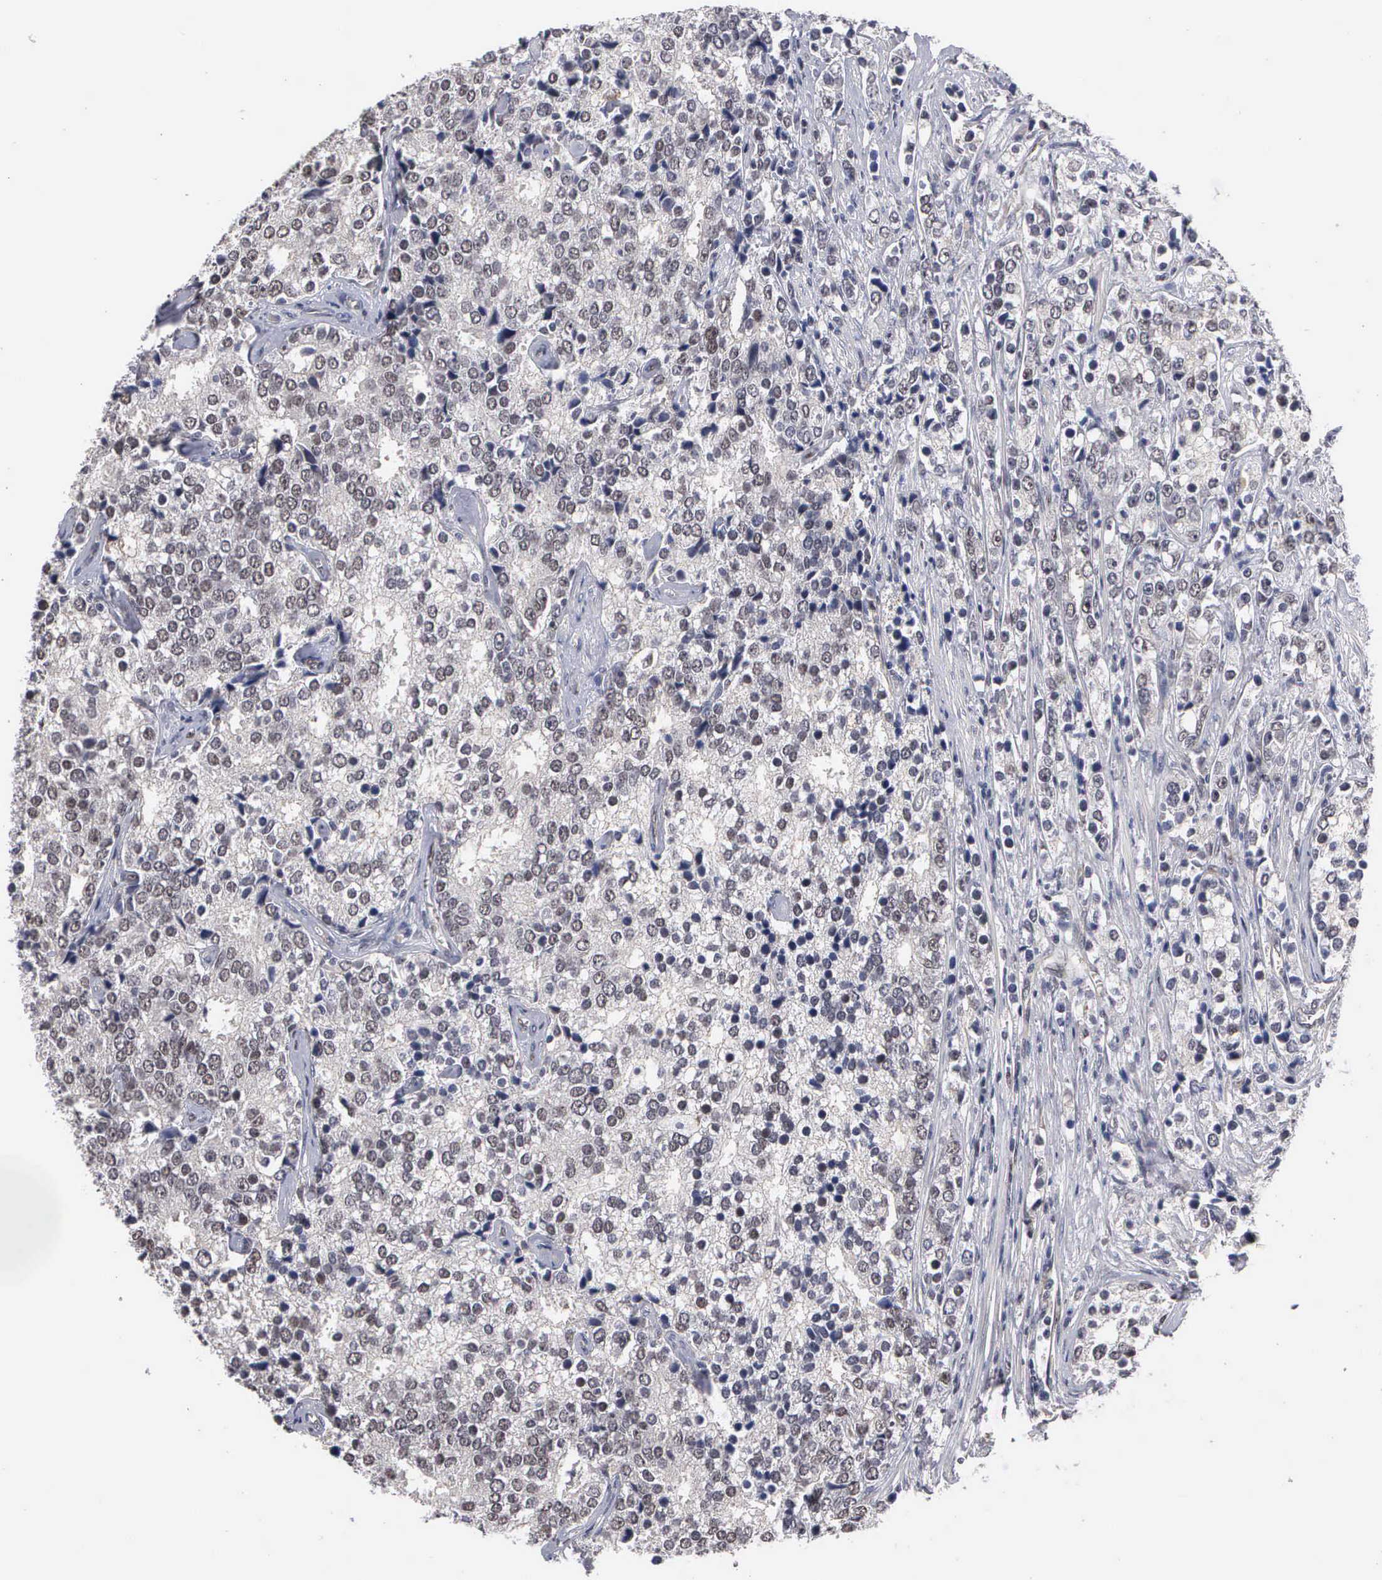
{"staining": {"intensity": "weak", "quantity": "25%-75%", "location": "nuclear"}, "tissue": "prostate cancer", "cell_type": "Tumor cells", "image_type": "cancer", "snomed": [{"axis": "morphology", "description": "Adenocarcinoma, High grade"}, {"axis": "topography", "description": "Prostate"}], "caption": "DAB immunohistochemical staining of high-grade adenocarcinoma (prostate) displays weak nuclear protein expression in approximately 25%-75% of tumor cells. Using DAB (brown) and hematoxylin (blue) stains, captured at high magnification using brightfield microscopy.", "gene": "ZBTB33", "patient": {"sex": "male", "age": 71}}